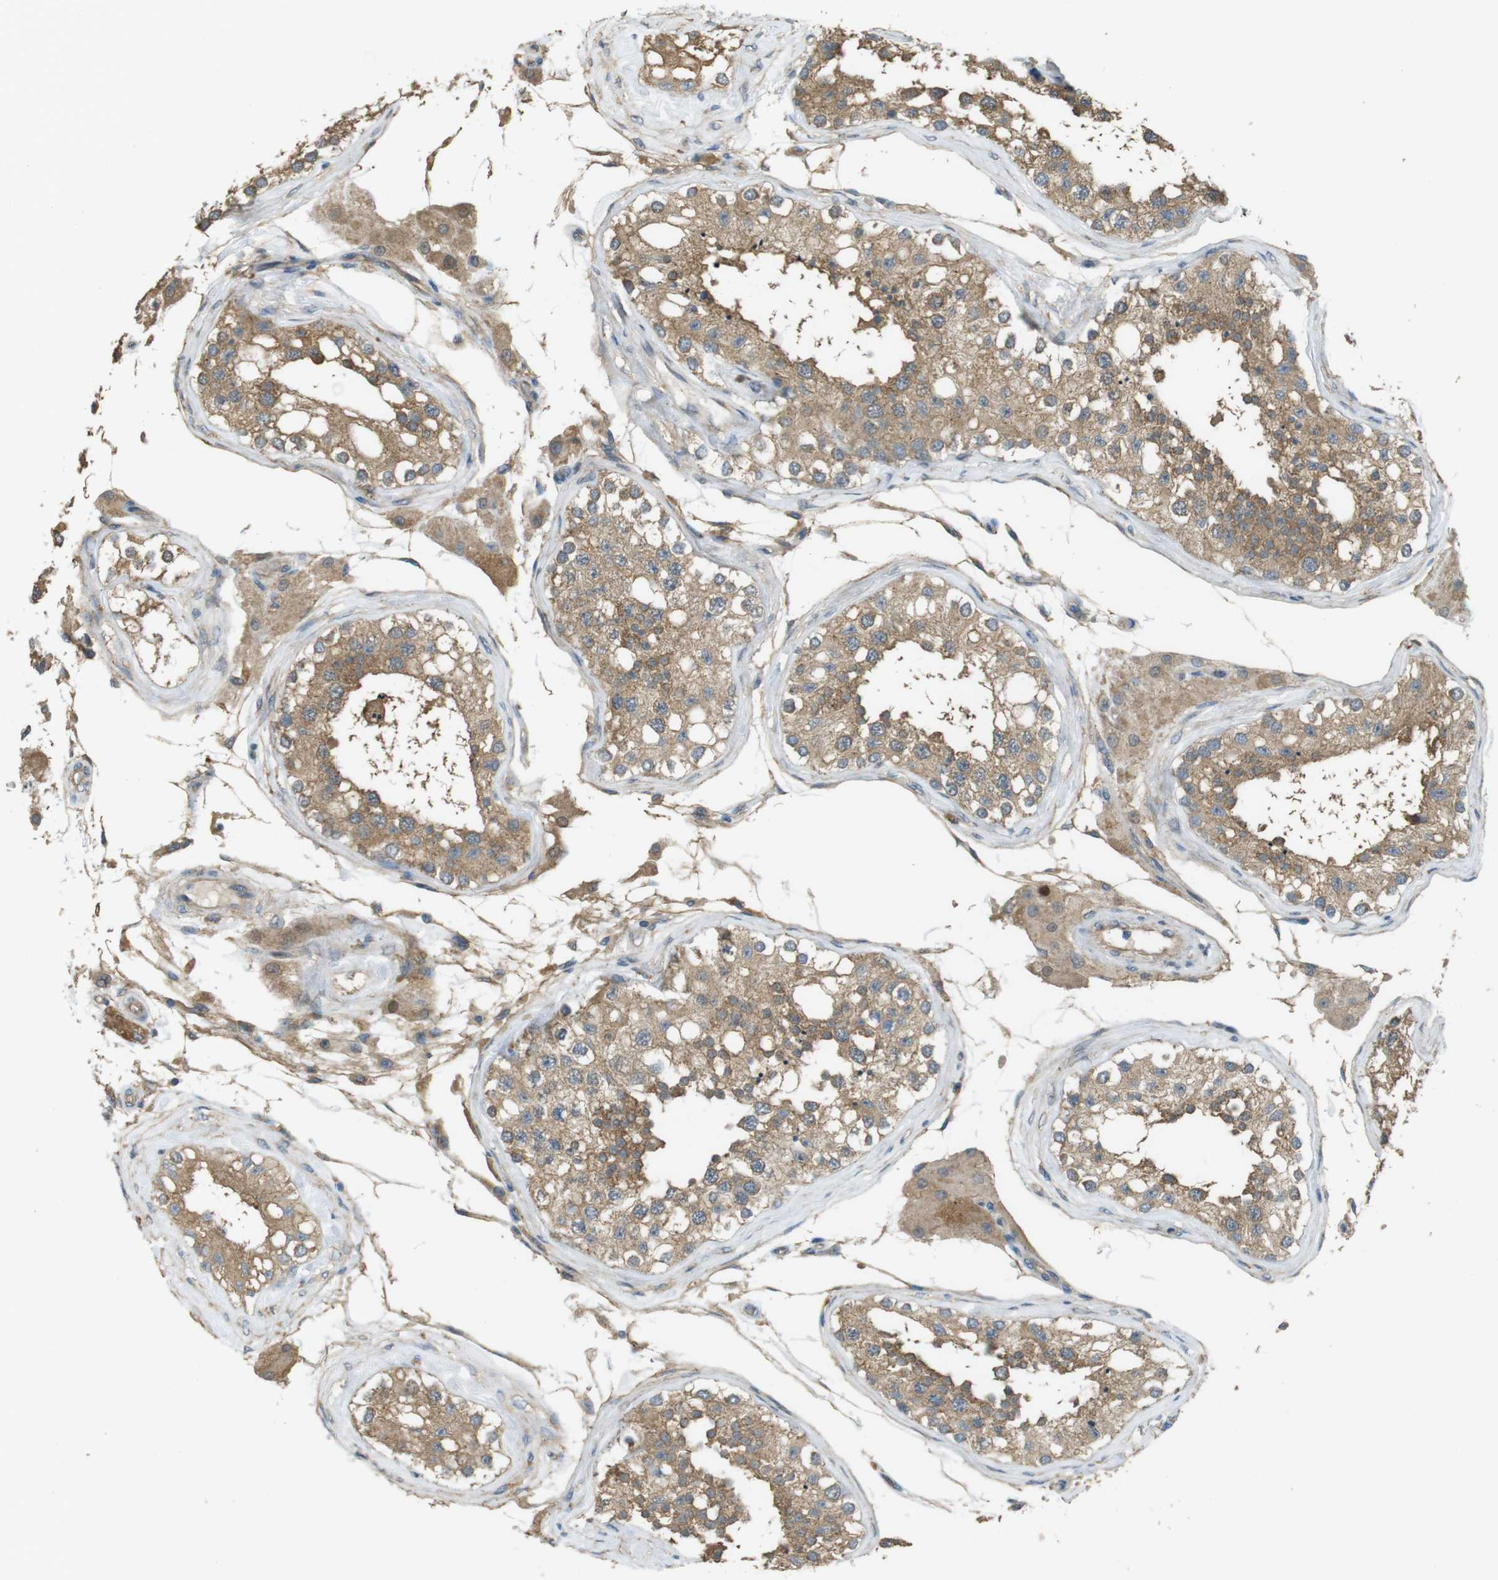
{"staining": {"intensity": "moderate", "quantity": ">75%", "location": "cytoplasmic/membranous"}, "tissue": "testis", "cell_type": "Cells in seminiferous ducts", "image_type": "normal", "snomed": [{"axis": "morphology", "description": "Normal tissue, NOS"}, {"axis": "topography", "description": "Testis"}], "caption": "Immunohistochemistry (IHC) staining of unremarkable testis, which demonstrates medium levels of moderate cytoplasmic/membranous staining in about >75% of cells in seminiferous ducts indicating moderate cytoplasmic/membranous protein positivity. The staining was performed using DAB (brown) for protein detection and nuclei were counterstained in hematoxylin (blue).", "gene": "ZDHHC20", "patient": {"sex": "male", "age": 68}}